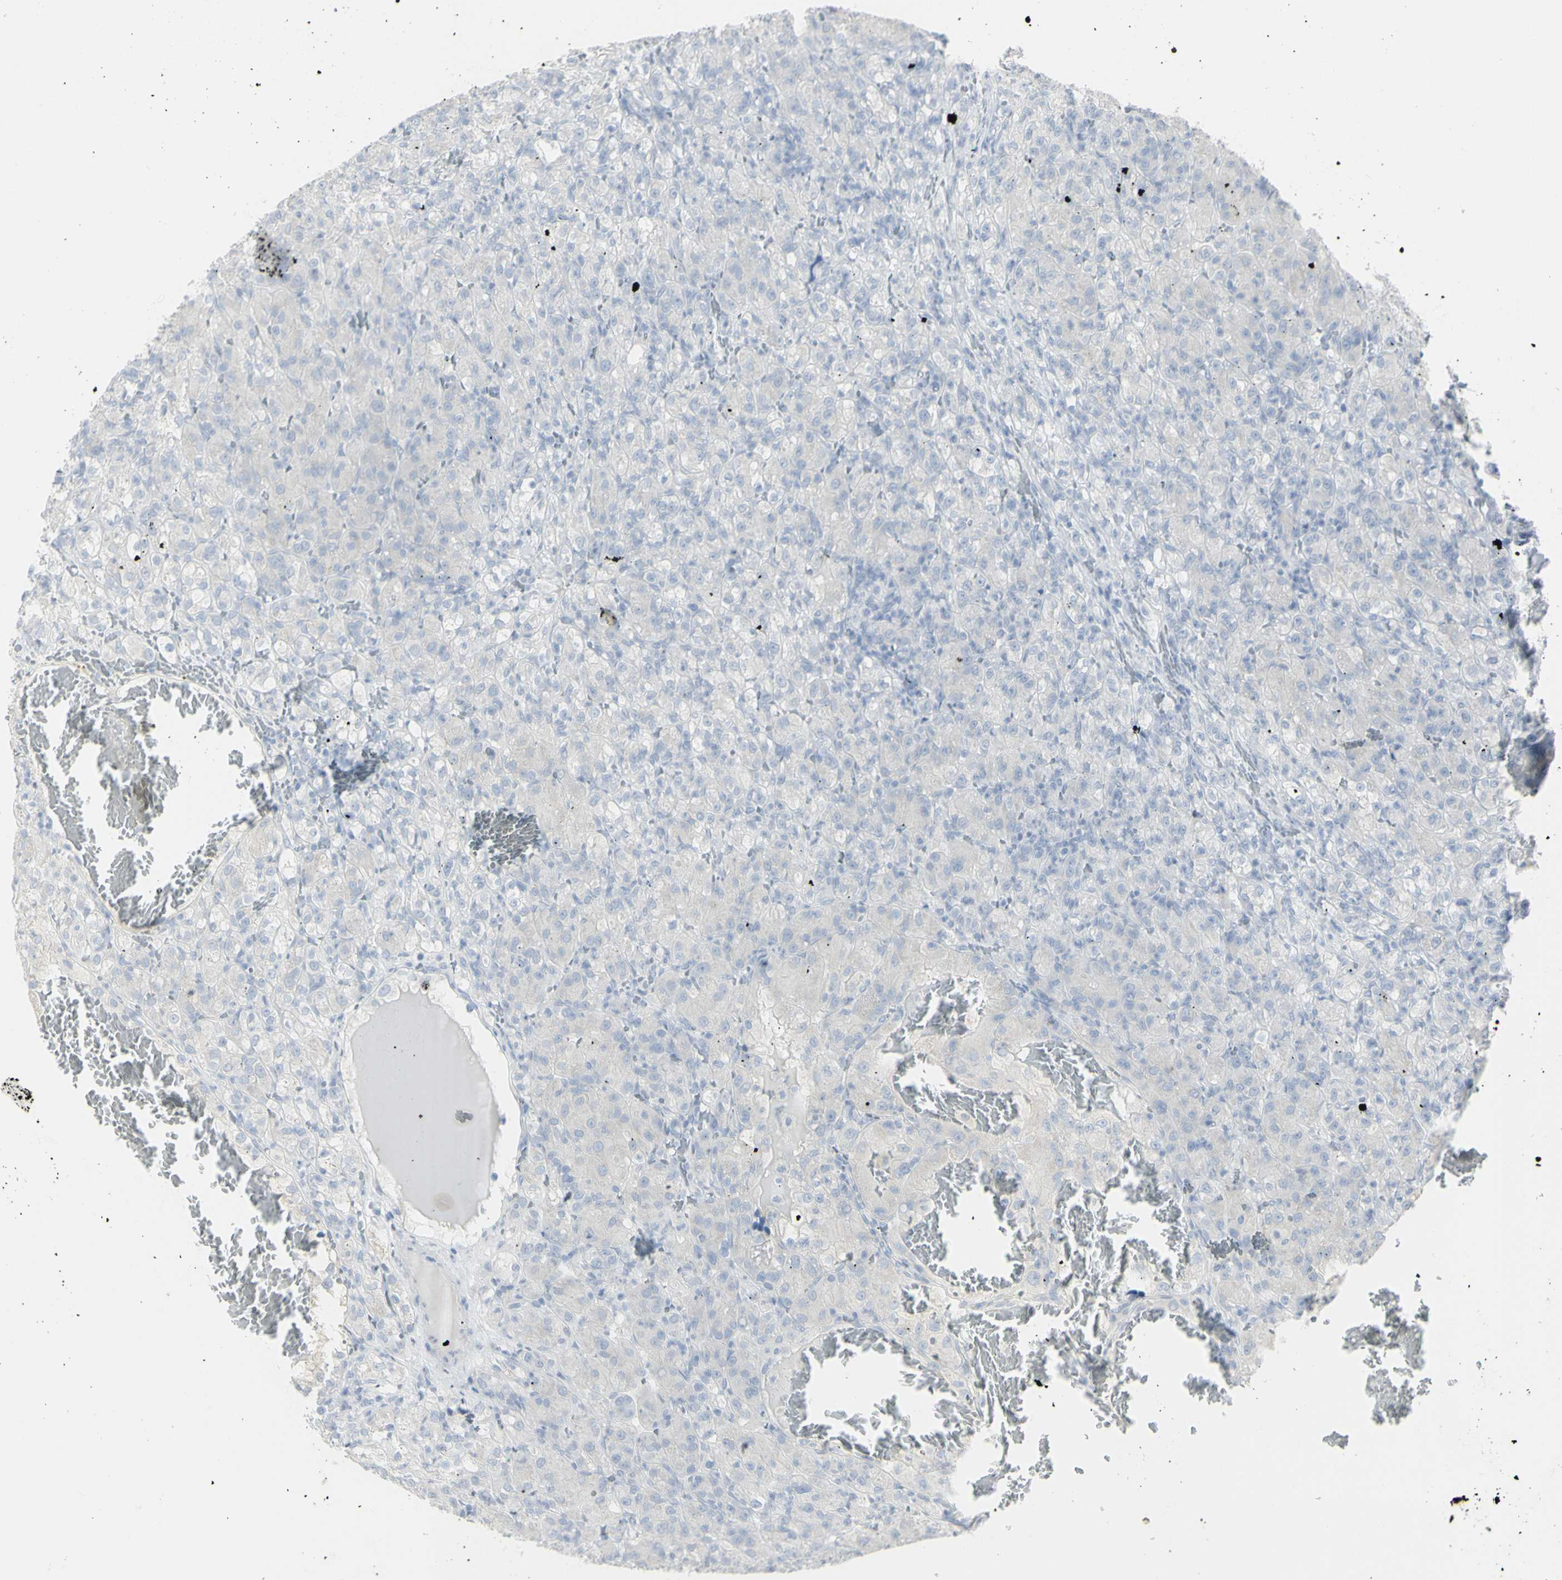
{"staining": {"intensity": "negative", "quantity": "none", "location": "none"}, "tissue": "renal cancer", "cell_type": "Tumor cells", "image_type": "cancer", "snomed": [{"axis": "morphology", "description": "Adenocarcinoma, NOS"}, {"axis": "topography", "description": "Kidney"}], "caption": "The immunohistochemistry (IHC) image has no significant positivity in tumor cells of renal cancer (adenocarcinoma) tissue.", "gene": "ENSG00000198211", "patient": {"sex": "male", "age": 61}}